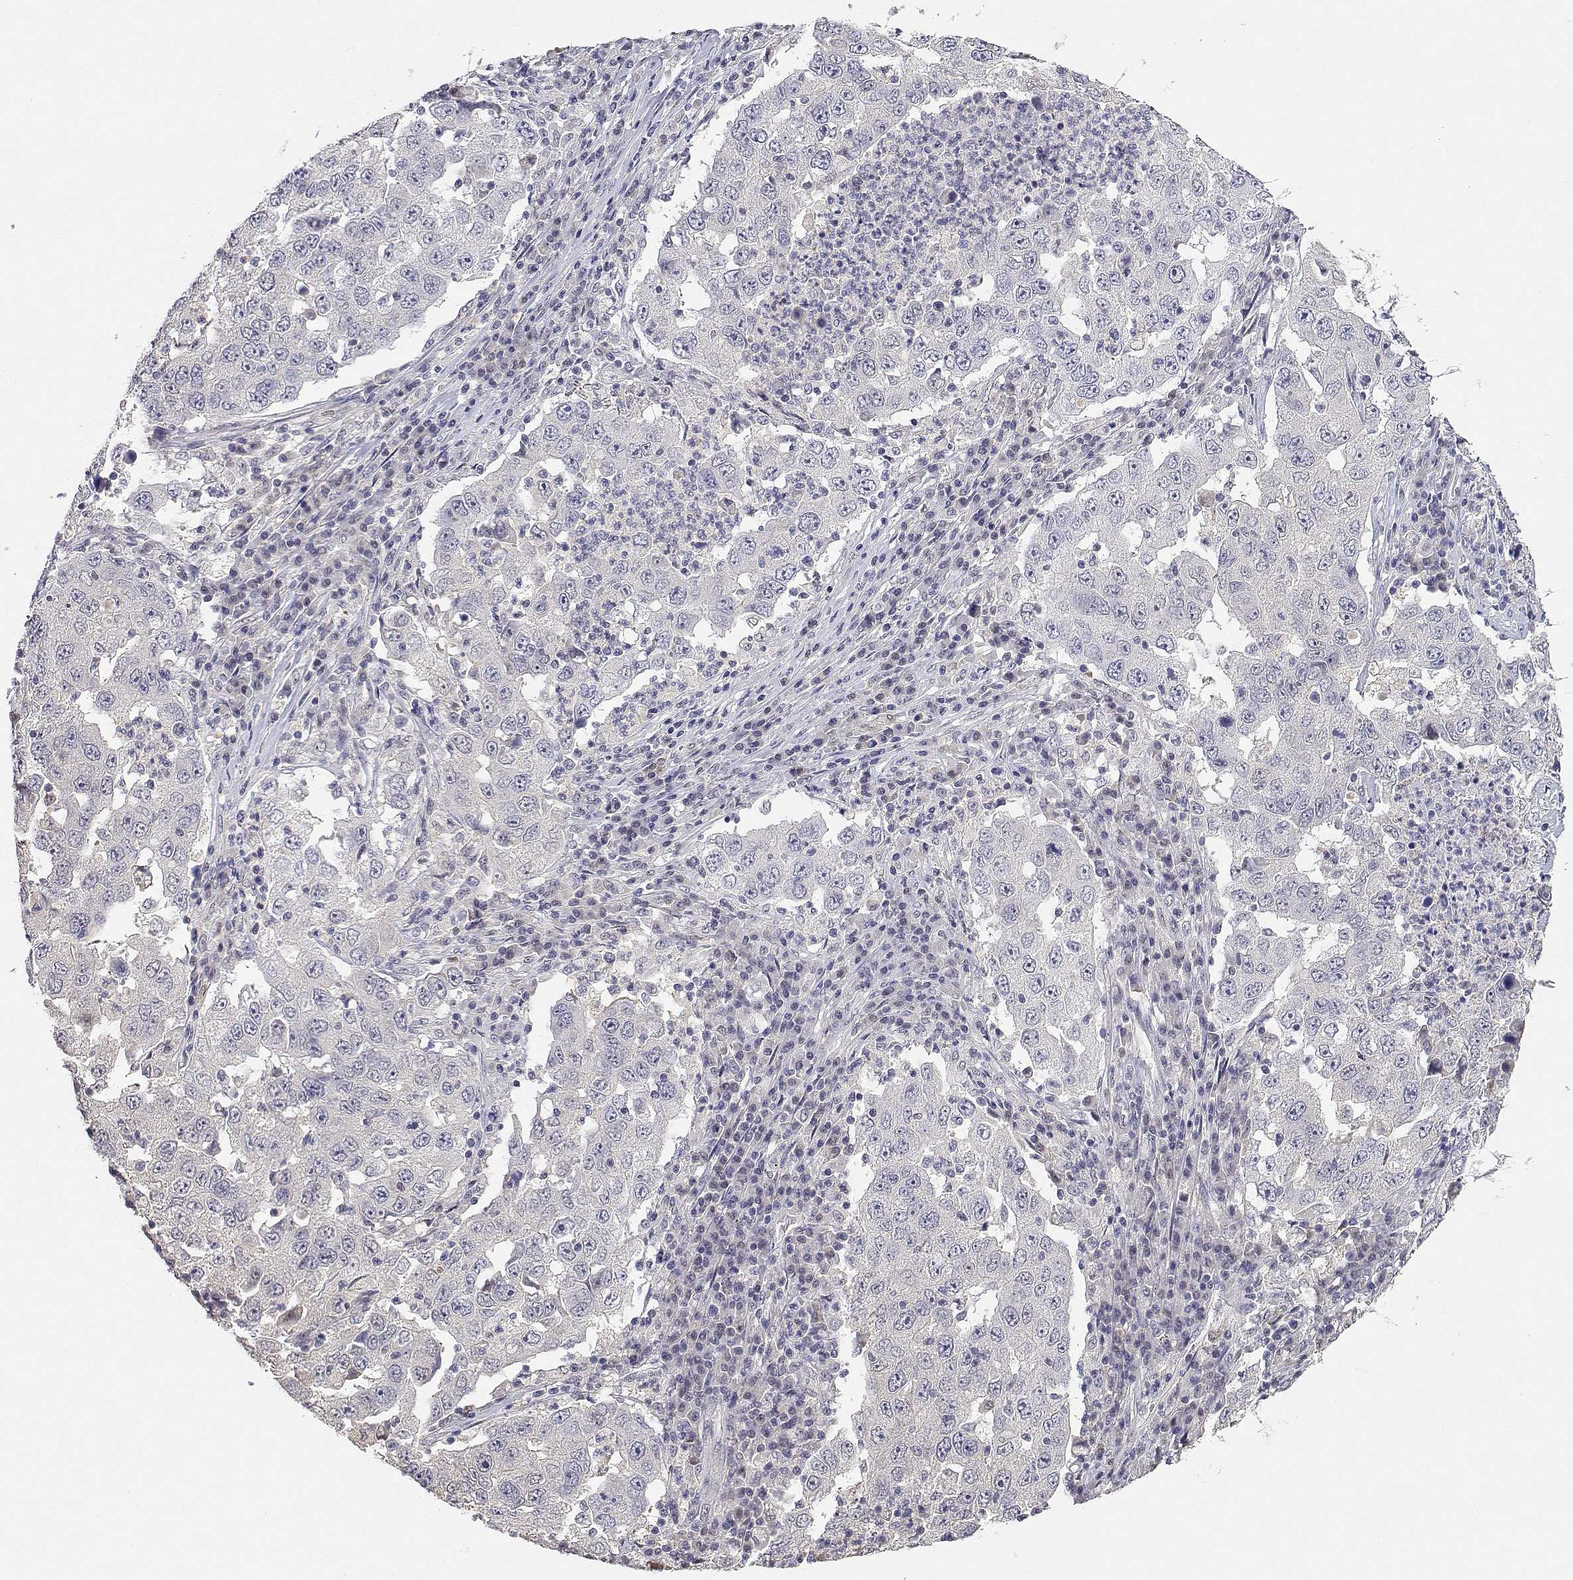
{"staining": {"intensity": "negative", "quantity": "none", "location": "none"}, "tissue": "lung cancer", "cell_type": "Tumor cells", "image_type": "cancer", "snomed": [{"axis": "morphology", "description": "Adenocarcinoma, NOS"}, {"axis": "topography", "description": "Lung"}], "caption": "Image shows no significant protein positivity in tumor cells of lung cancer (adenocarcinoma). (DAB immunohistochemistry (IHC) visualized using brightfield microscopy, high magnification).", "gene": "ADA", "patient": {"sex": "male", "age": 73}}